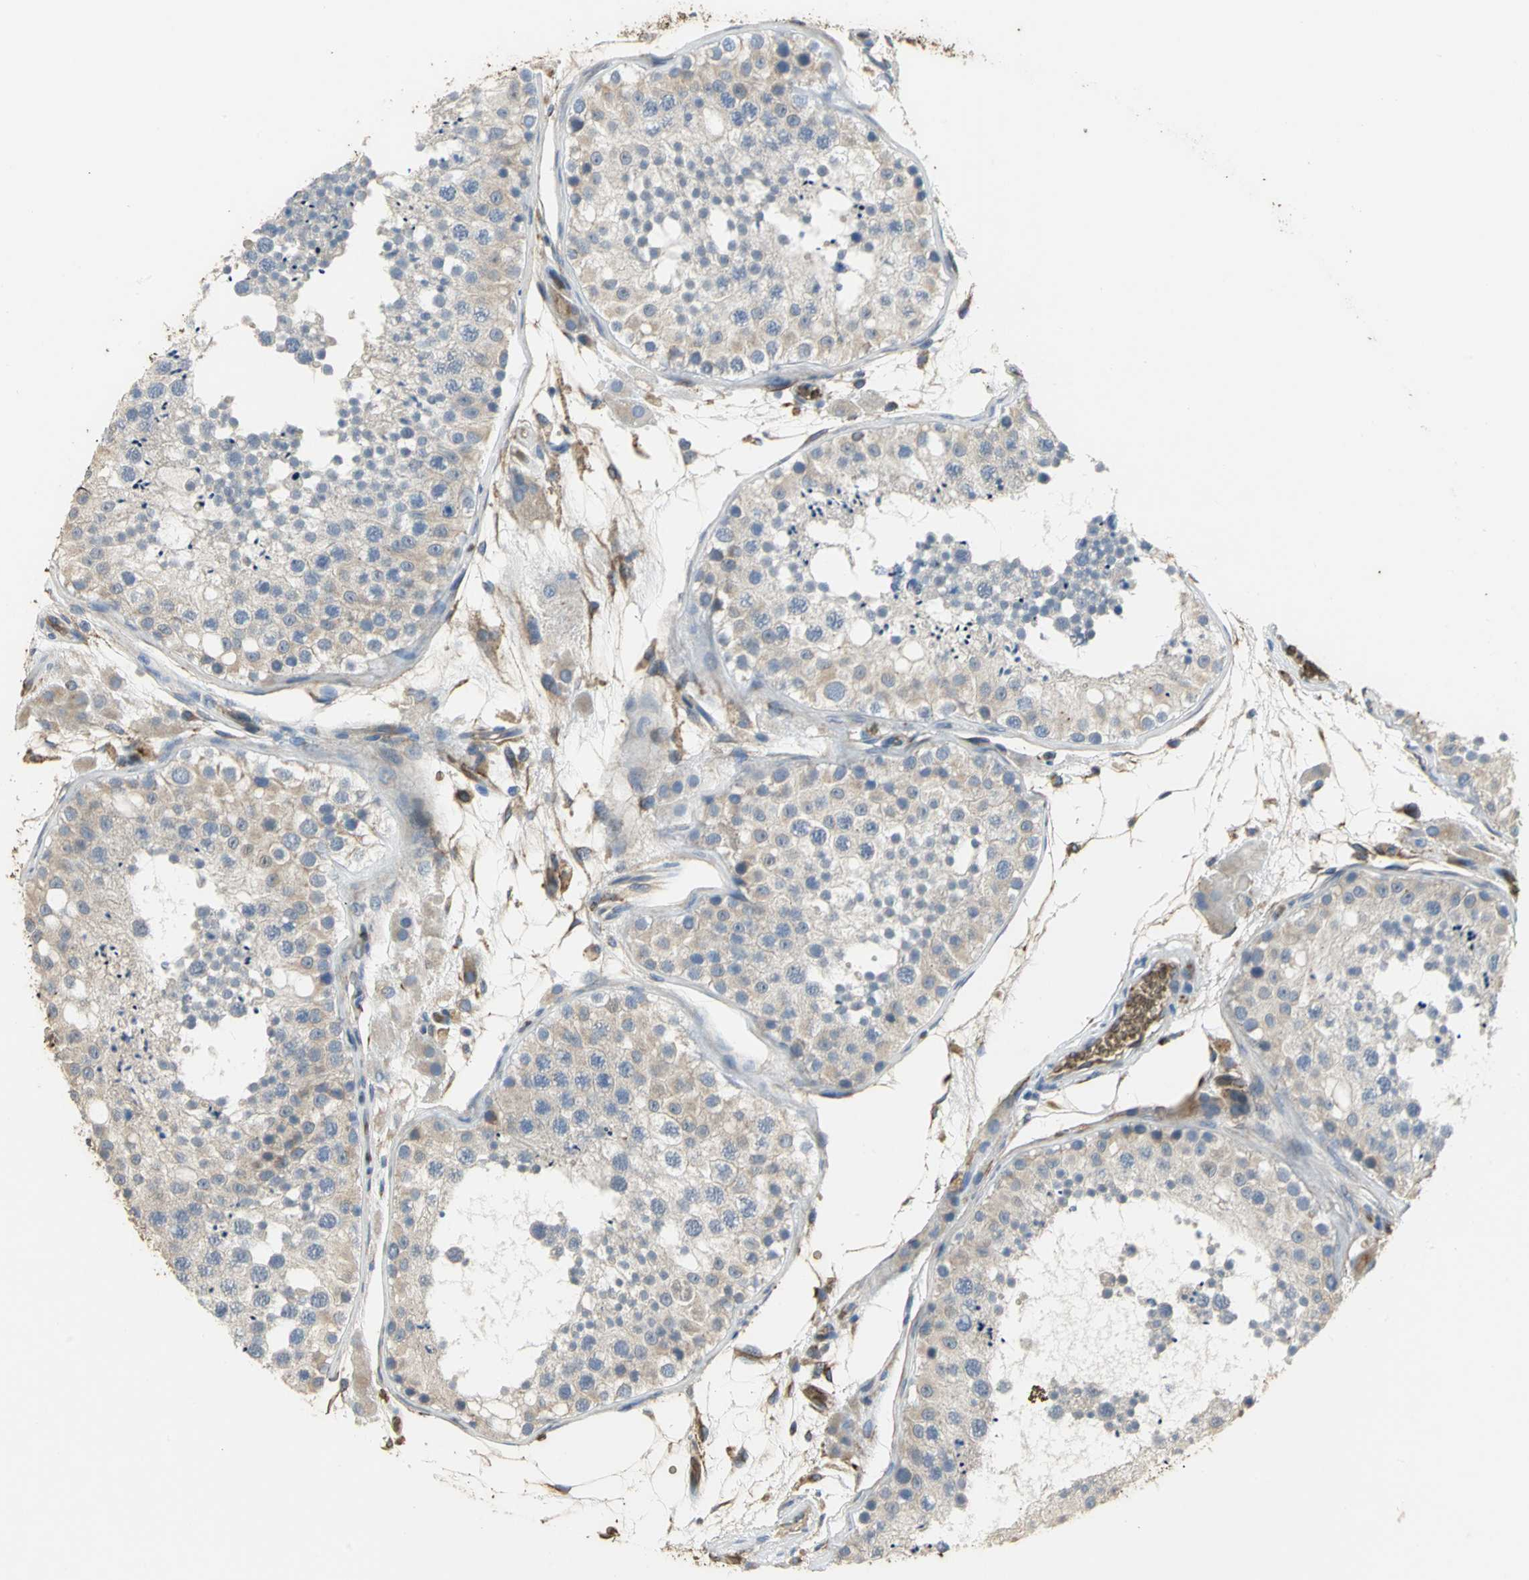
{"staining": {"intensity": "weak", "quantity": "<25%", "location": "cytoplasmic/membranous"}, "tissue": "testis", "cell_type": "Cells in seminiferous ducts", "image_type": "normal", "snomed": [{"axis": "morphology", "description": "Normal tissue, NOS"}, {"axis": "topography", "description": "Testis"}], "caption": "DAB (3,3'-diaminobenzidine) immunohistochemical staining of benign human testis shows no significant expression in cells in seminiferous ducts.", "gene": "TREM1", "patient": {"sex": "male", "age": 26}}